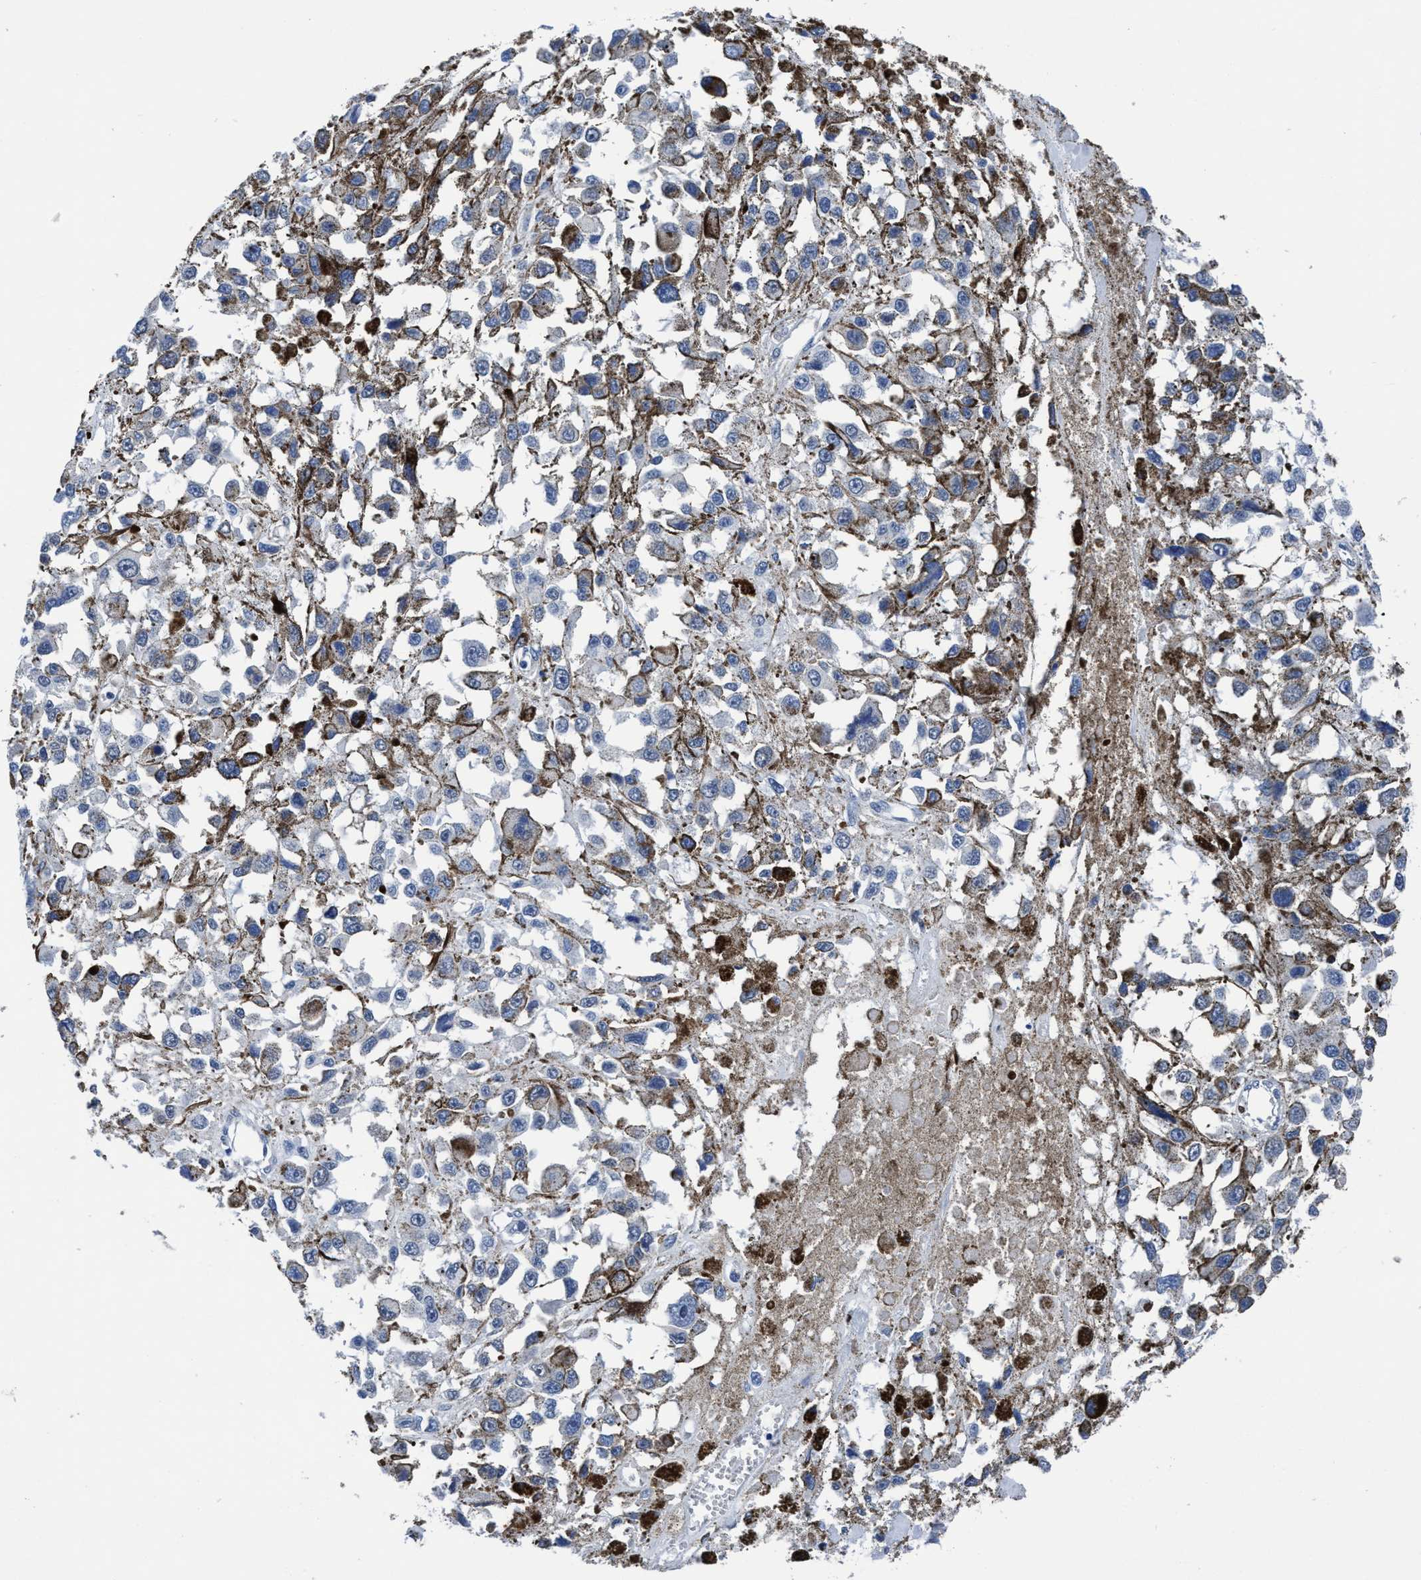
{"staining": {"intensity": "negative", "quantity": "none", "location": "none"}, "tissue": "melanoma", "cell_type": "Tumor cells", "image_type": "cancer", "snomed": [{"axis": "morphology", "description": "Malignant melanoma, Metastatic site"}, {"axis": "topography", "description": "Lymph node"}], "caption": "Tumor cells show no significant protein expression in malignant melanoma (metastatic site). The staining is performed using DAB (3,3'-diaminobenzidine) brown chromogen with nuclei counter-stained in using hematoxylin.", "gene": "TMEM94", "patient": {"sex": "male", "age": 59}}